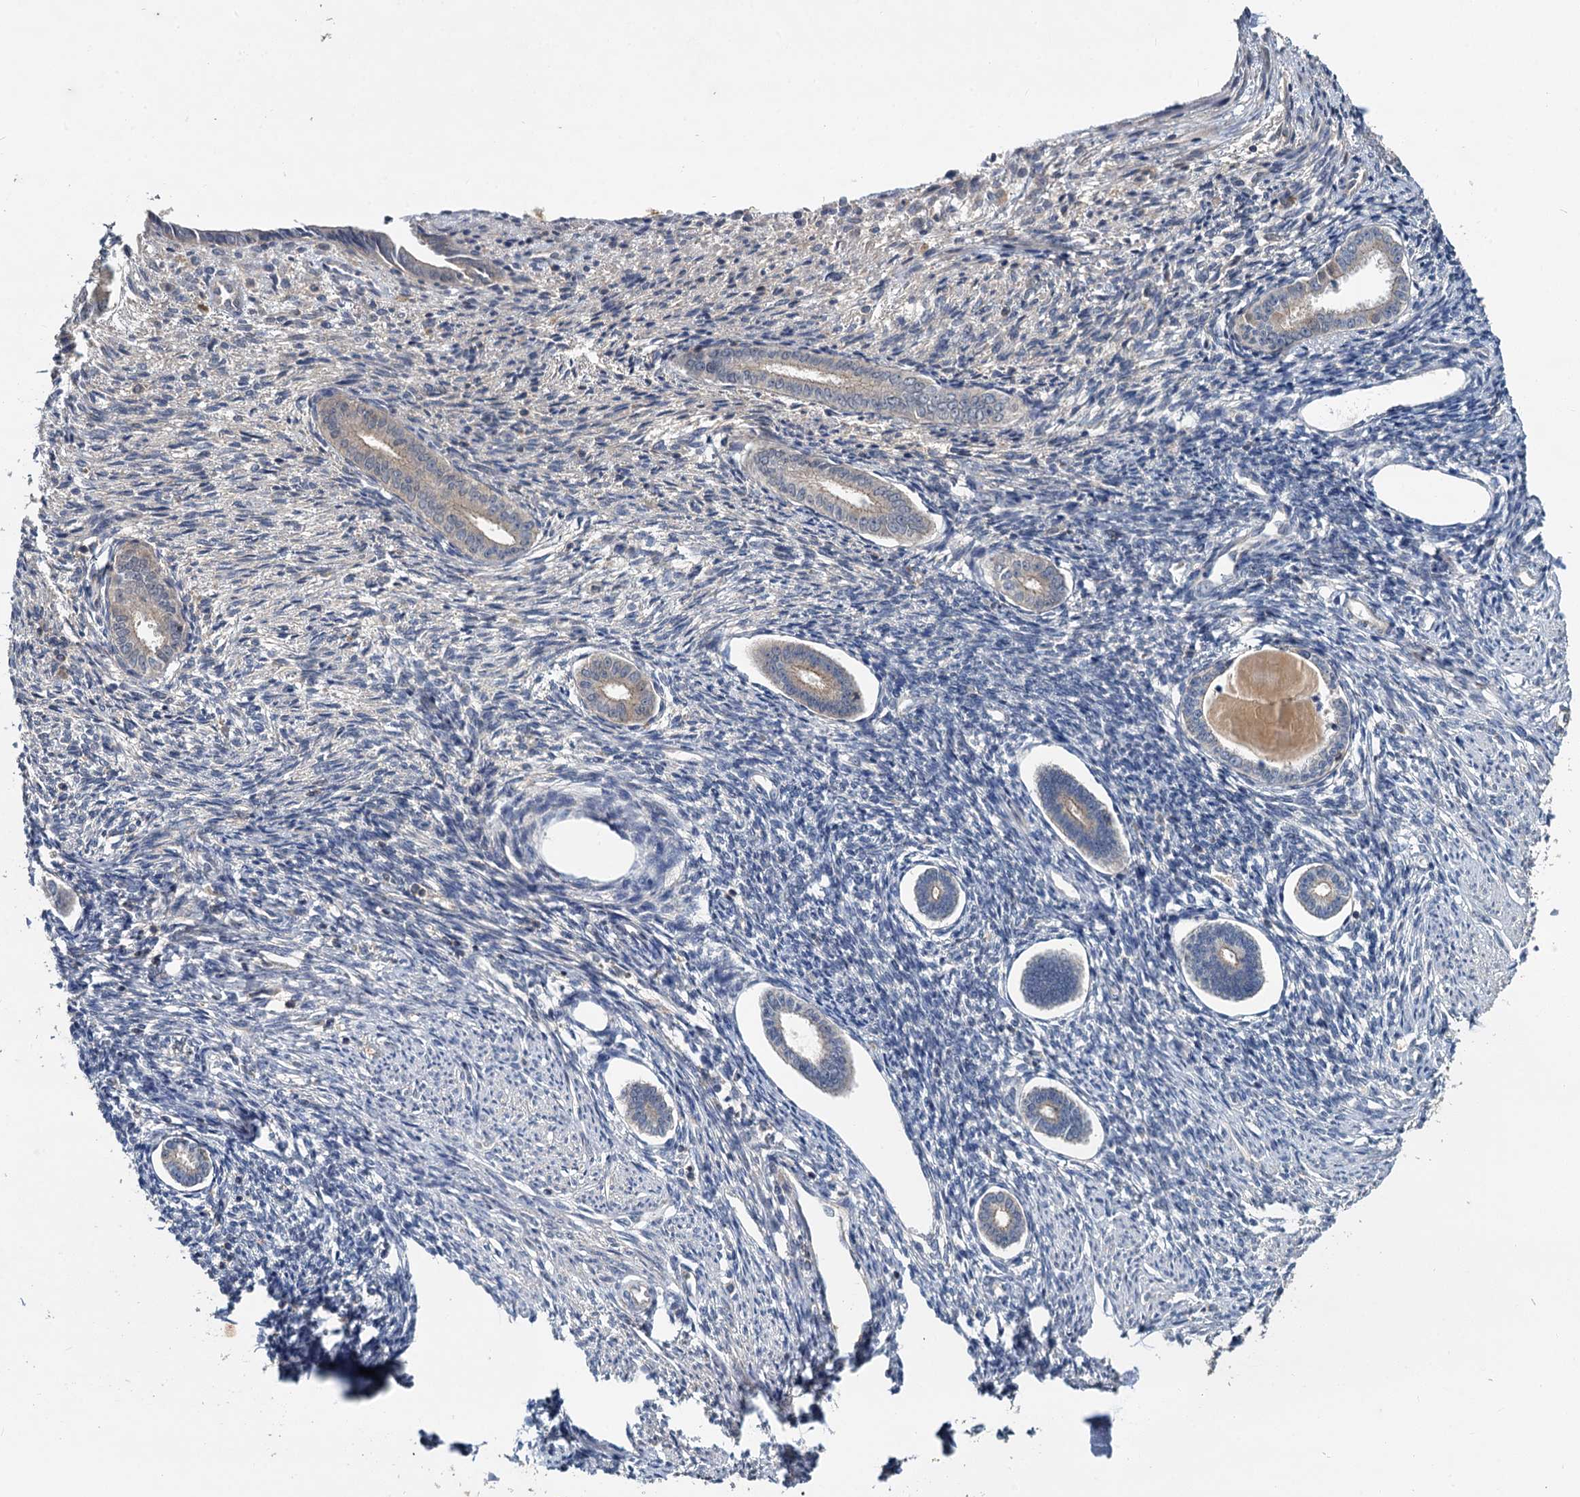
{"staining": {"intensity": "negative", "quantity": "none", "location": "none"}, "tissue": "endometrium", "cell_type": "Cells in endometrial stroma", "image_type": "normal", "snomed": [{"axis": "morphology", "description": "Normal tissue, NOS"}, {"axis": "topography", "description": "Endometrium"}], "caption": "Cells in endometrial stroma are negative for brown protein staining in normal endometrium. (DAB (3,3'-diaminobenzidine) immunohistochemistry with hematoxylin counter stain).", "gene": "TMEM39A", "patient": {"sex": "female", "age": 56}}